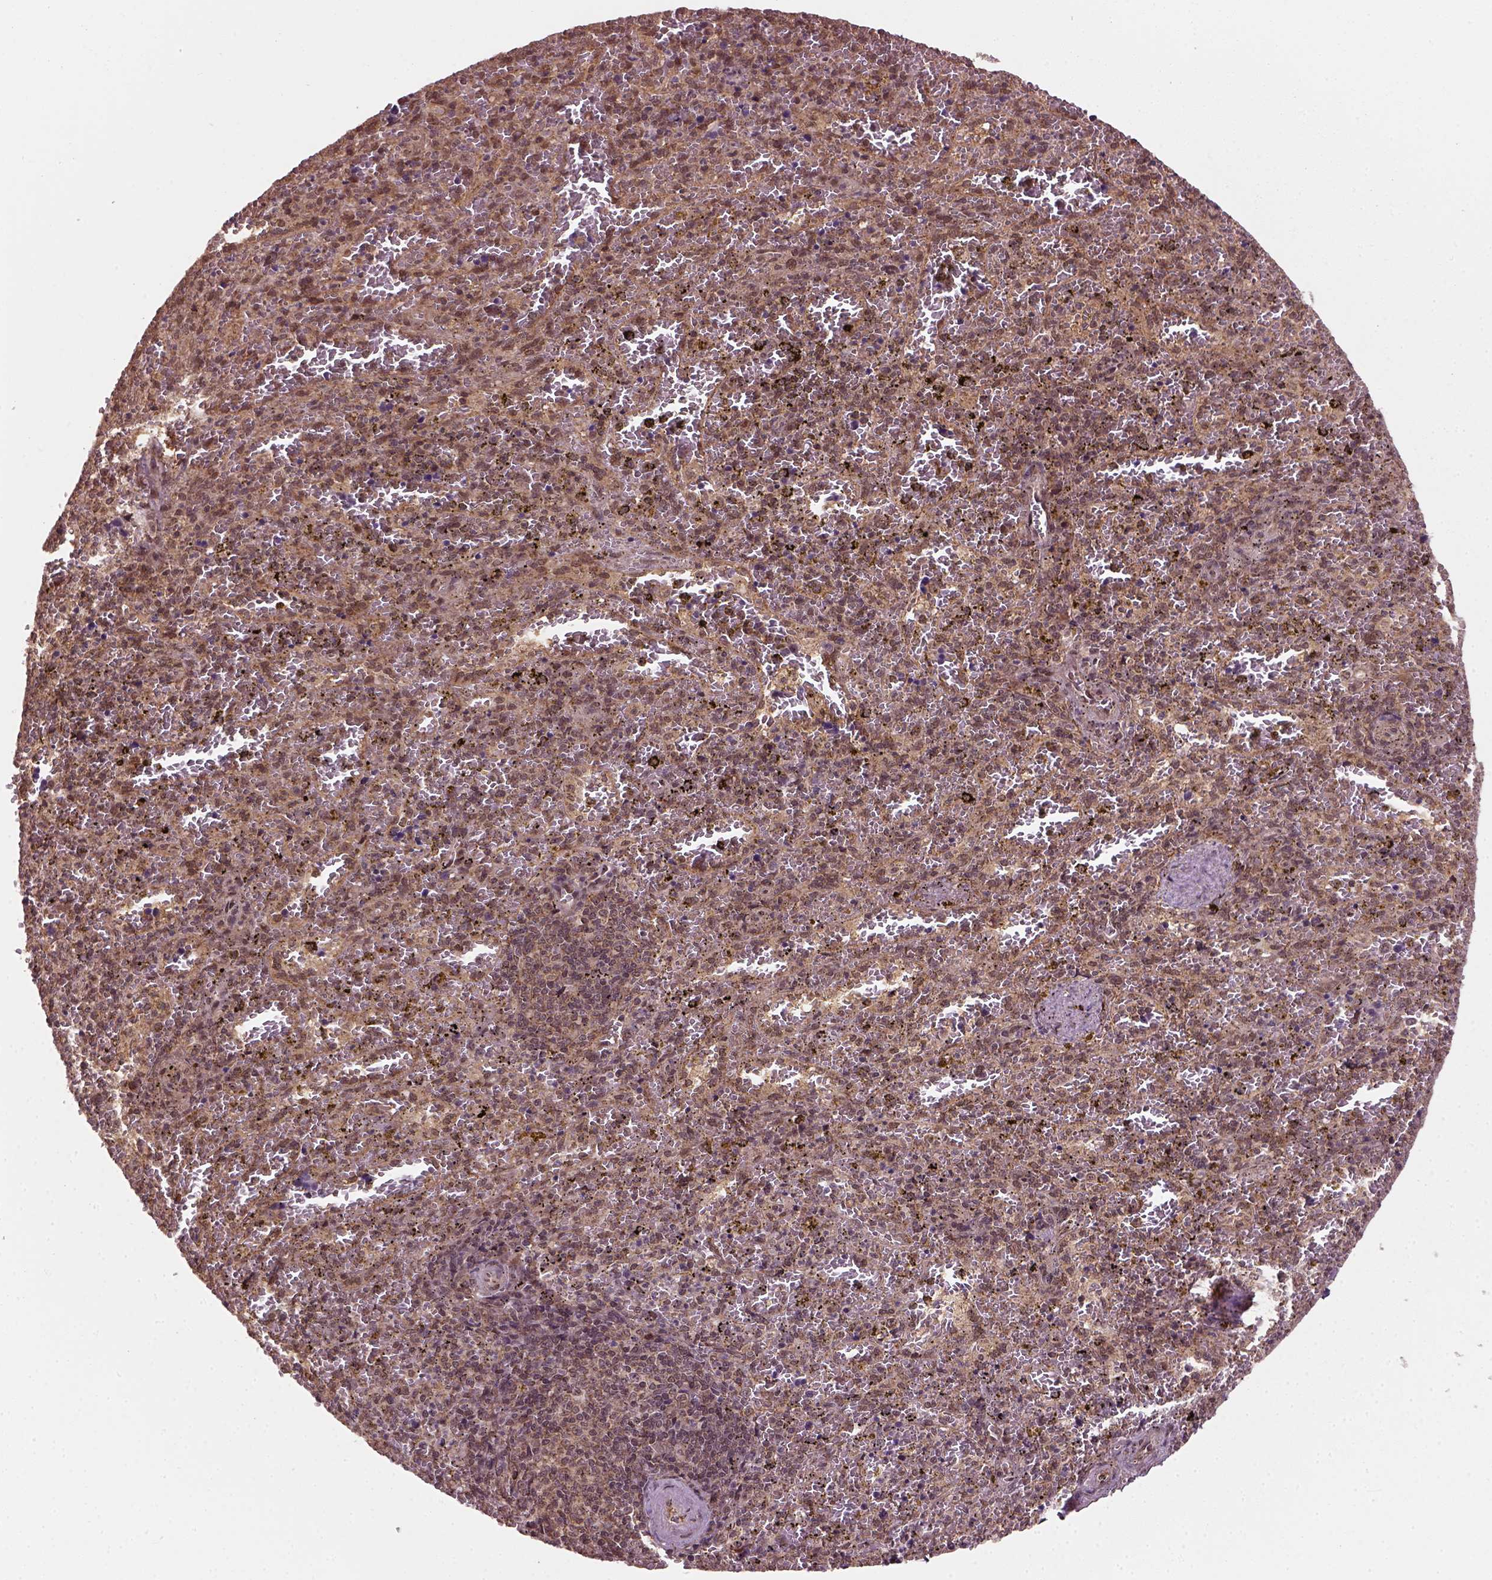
{"staining": {"intensity": "moderate", "quantity": ">75%", "location": "cytoplasmic/membranous,nuclear"}, "tissue": "spleen", "cell_type": "Cells in red pulp", "image_type": "normal", "snomed": [{"axis": "morphology", "description": "Normal tissue, NOS"}, {"axis": "topography", "description": "Spleen"}], "caption": "Immunohistochemical staining of benign spleen shows moderate cytoplasmic/membranous,nuclear protein positivity in about >75% of cells in red pulp.", "gene": "NUDT9", "patient": {"sex": "female", "age": 50}}